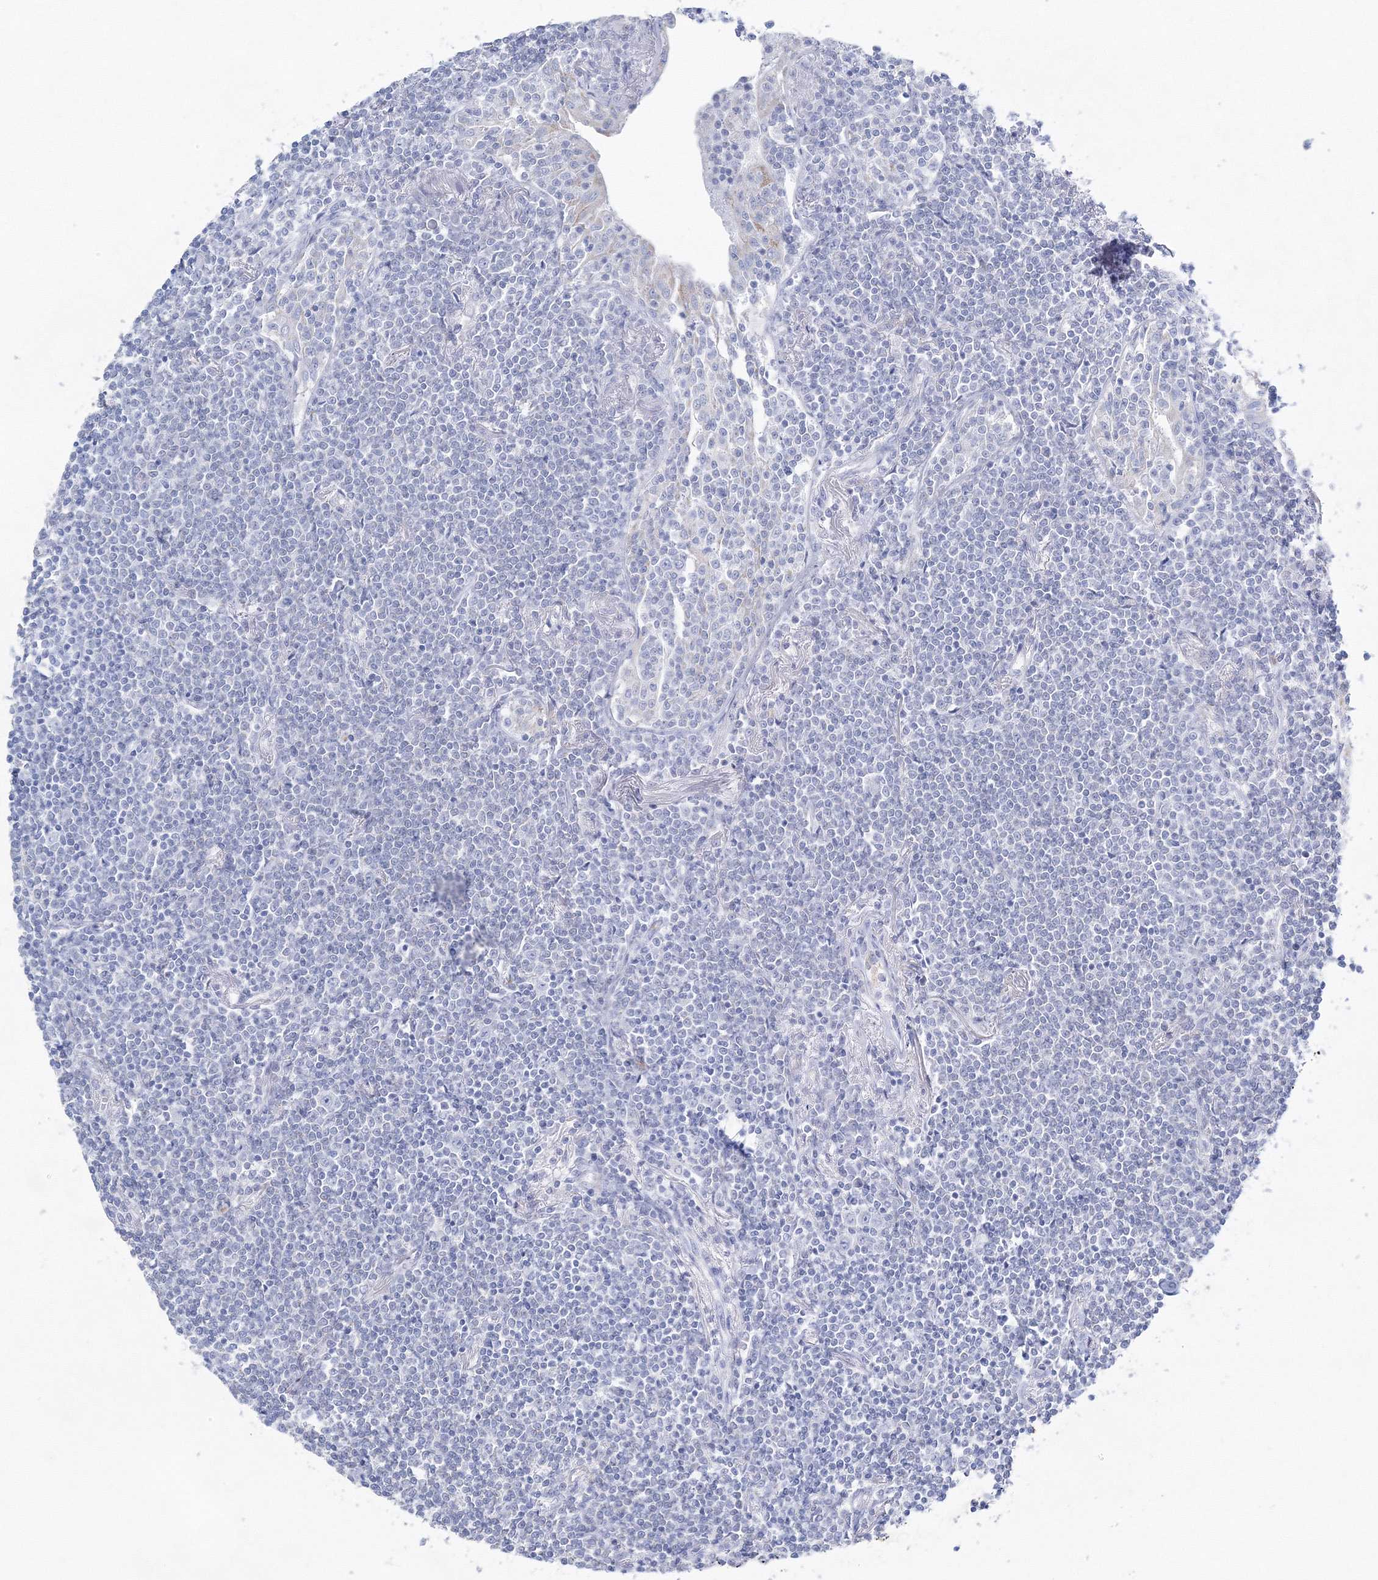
{"staining": {"intensity": "negative", "quantity": "none", "location": "none"}, "tissue": "lymphoma", "cell_type": "Tumor cells", "image_type": "cancer", "snomed": [{"axis": "morphology", "description": "Malignant lymphoma, non-Hodgkin's type, Low grade"}, {"axis": "topography", "description": "Lung"}], "caption": "DAB (3,3'-diaminobenzidine) immunohistochemical staining of human lymphoma reveals no significant expression in tumor cells. (DAB (3,3'-diaminobenzidine) immunohistochemistry with hematoxylin counter stain).", "gene": "HIBCH", "patient": {"sex": "female", "age": 71}}